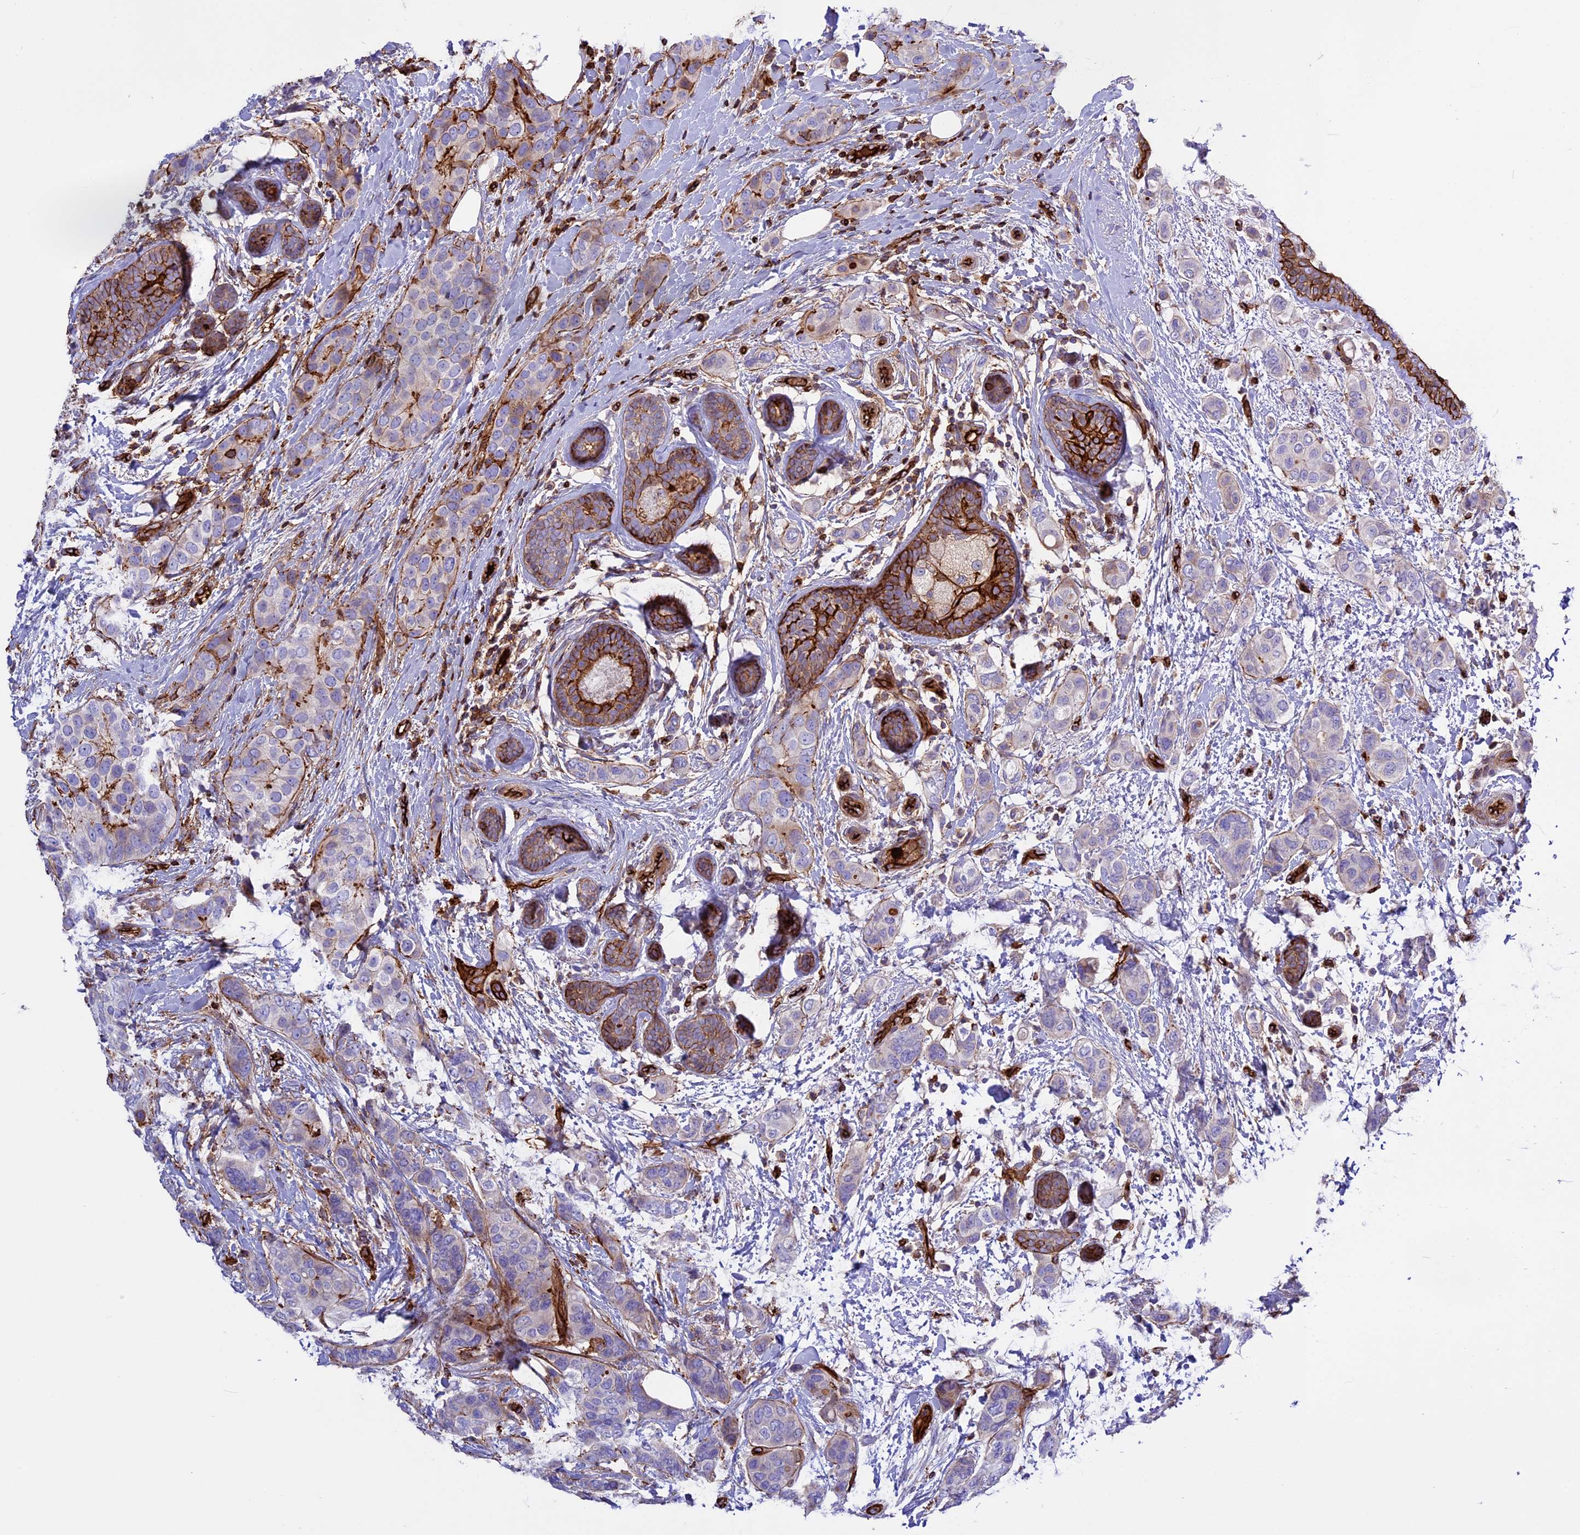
{"staining": {"intensity": "negative", "quantity": "none", "location": "none"}, "tissue": "breast cancer", "cell_type": "Tumor cells", "image_type": "cancer", "snomed": [{"axis": "morphology", "description": "Lobular carcinoma"}, {"axis": "topography", "description": "Breast"}], "caption": "Human lobular carcinoma (breast) stained for a protein using immunohistochemistry demonstrates no staining in tumor cells.", "gene": "CD99L2", "patient": {"sex": "female", "age": 51}}